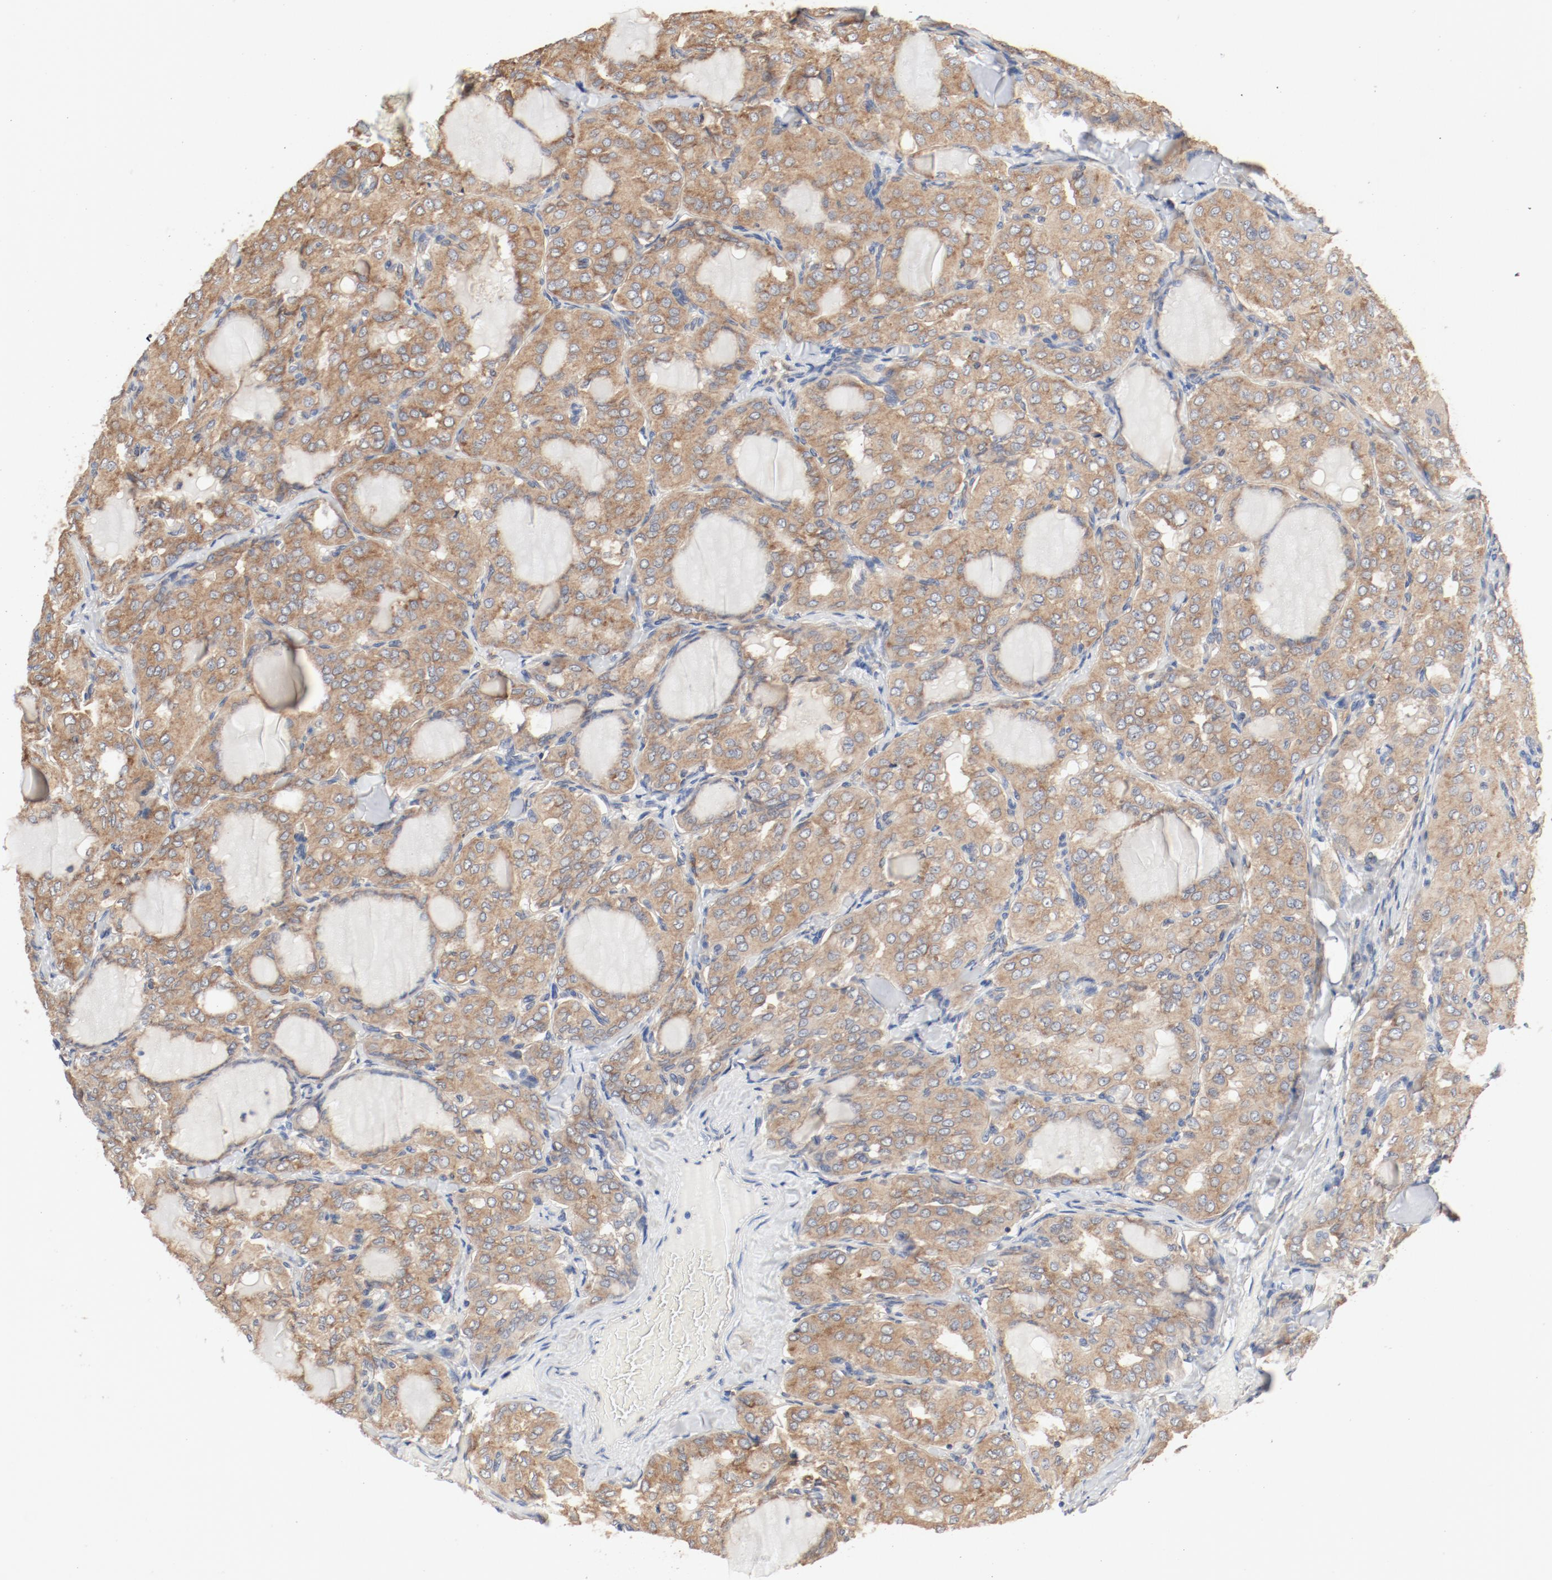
{"staining": {"intensity": "moderate", "quantity": ">75%", "location": "cytoplasmic/membranous"}, "tissue": "thyroid cancer", "cell_type": "Tumor cells", "image_type": "cancer", "snomed": [{"axis": "morphology", "description": "Papillary adenocarcinoma, NOS"}, {"axis": "topography", "description": "Thyroid gland"}], "caption": "Thyroid papillary adenocarcinoma was stained to show a protein in brown. There is medium levels of moderate cytoplasmic/membranous staining in about >75% of tumor cells. (DAB IHC, brown staining for protein, blue staining for nuclei).", "gene": "RPS6", "patient": {"sex": "male", "age": 20}}